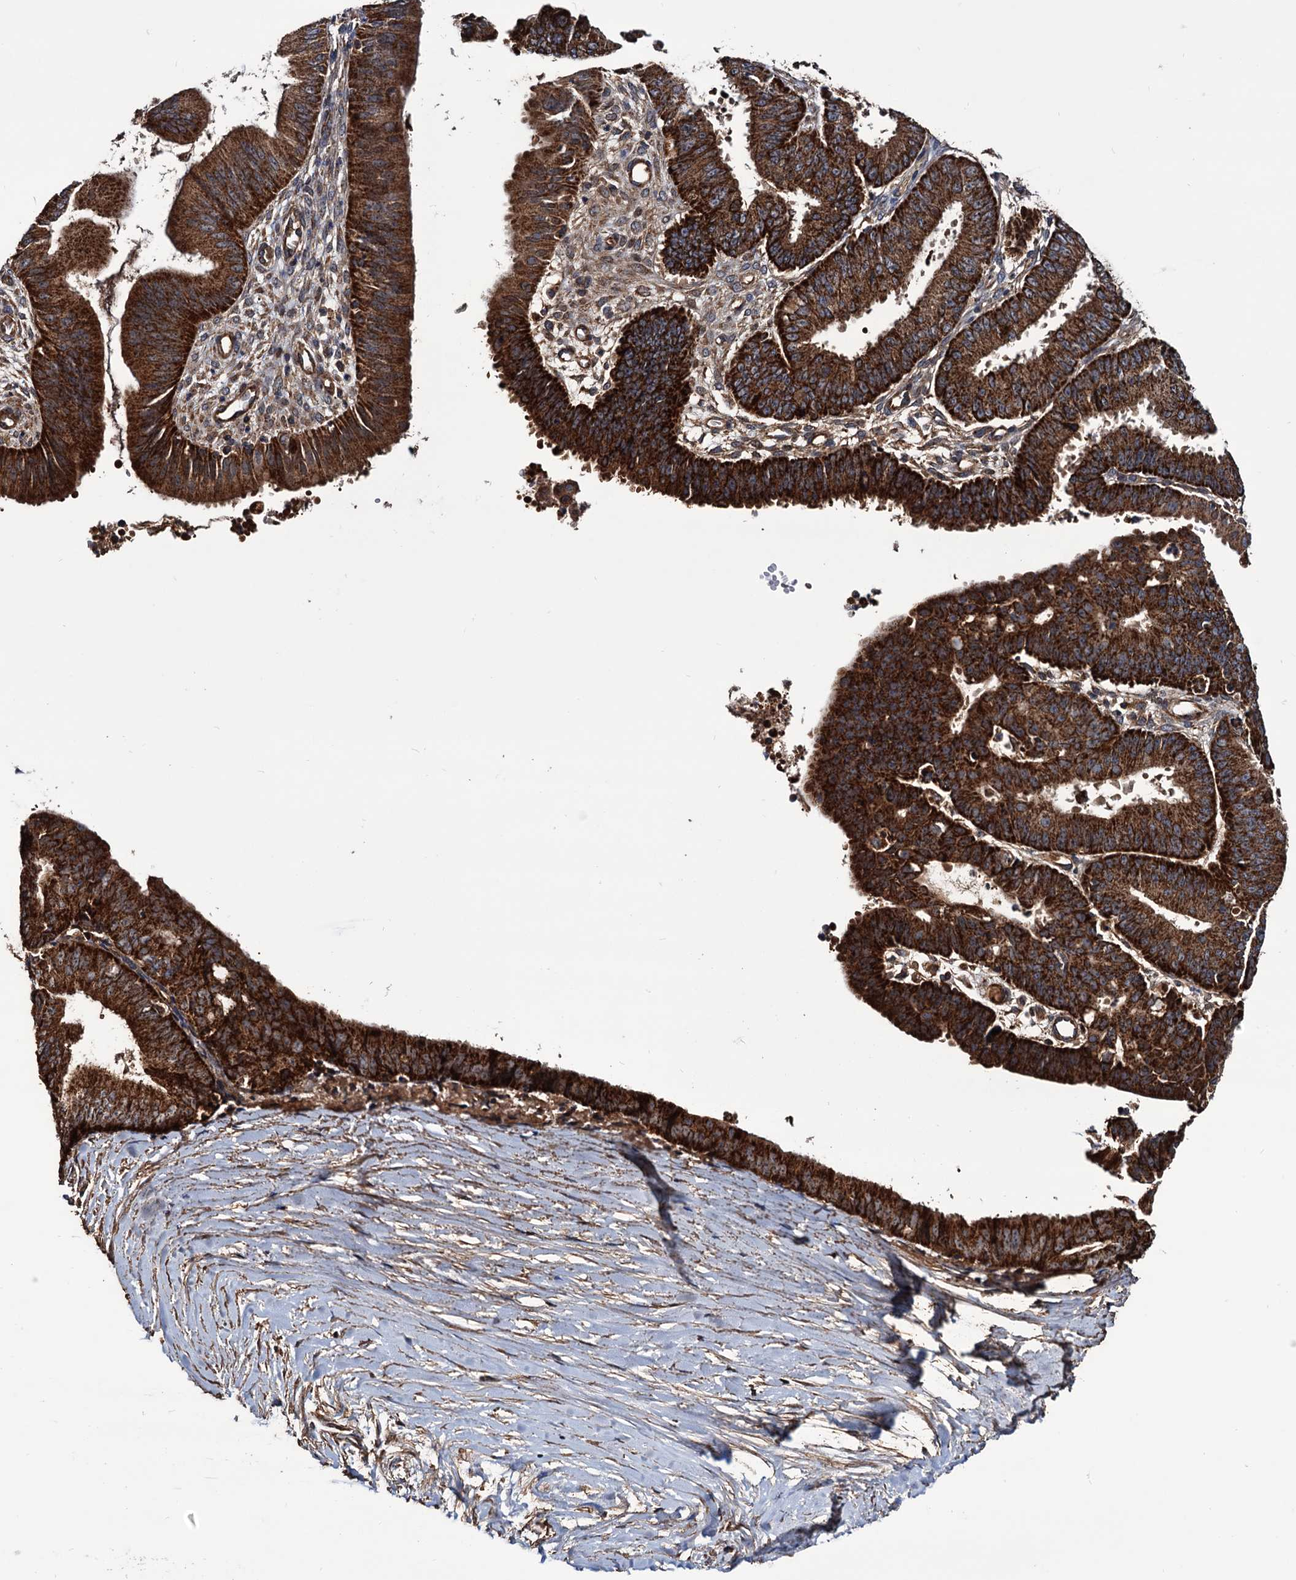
{"staining": {"intensity": "strong", "quantity": ">75%", "location": "cytoplasmic/membranous"}, "tissue": "ovarian cancer", "cell_type": "Tumor cells", "image_type": "cancer", "snomed": [{"axis": "morphology", "description": "Carcinoma, endometroid"}, {"axis": "topography", "description": "Appendix"}, {"axis": "topography", "description": "Ovary"}], "caption": "Human ovarian cancer stained with a protein marker displays strong staining in tumor cells.", "gene": "MRPL42", "patient": {"sex": "female", "age": 42}}